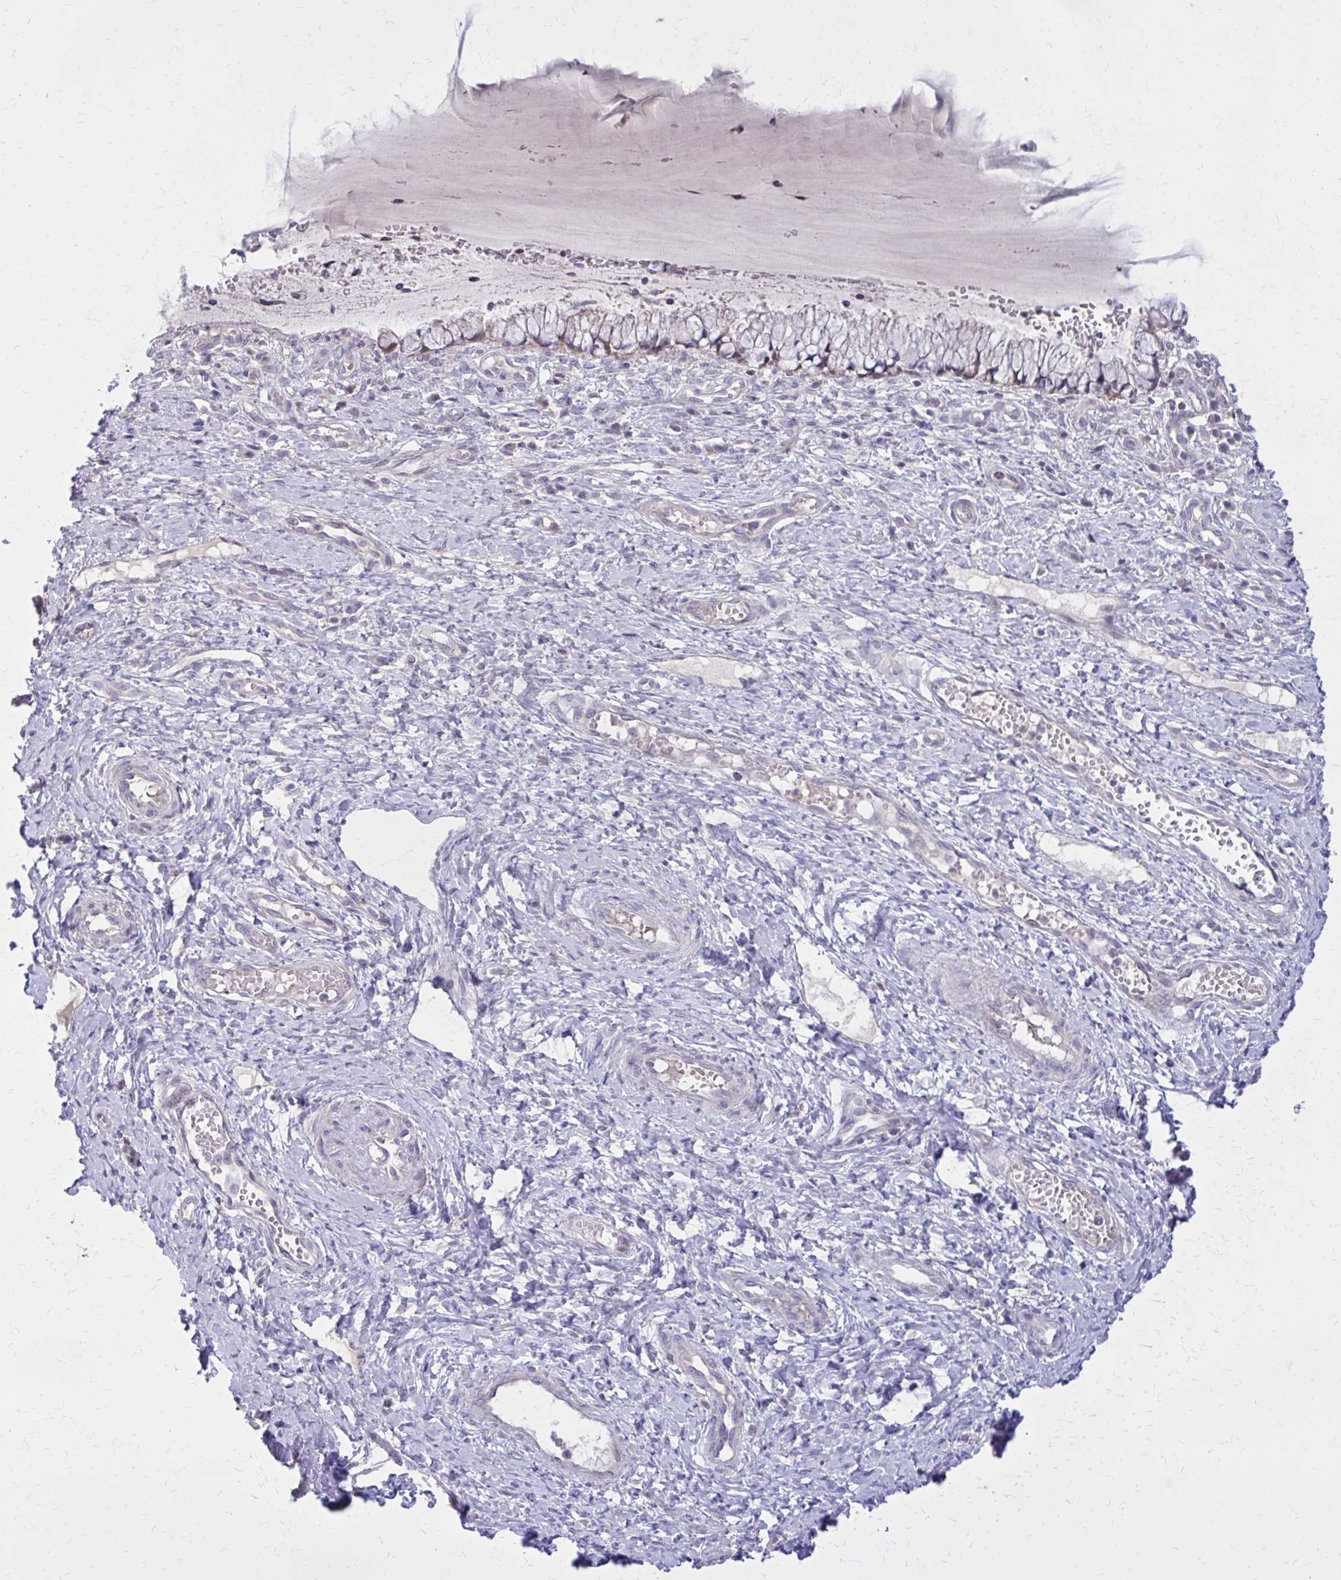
{"staining": {"intensity": "moderate", "quantity": "25%-75%", "location": "cytoplasmic/membranous"}, "tissue": "cervix", "cell_type": "Glandular cells", "image_type": "normal", "snomed": [{"axis": "morphology", "description": "Normal tissue, NOS"}, {"axis": "topography", "description": "Cervix"}], "caption": "IHC (DAB) staining of unremarkable human cervix demonstrates moderate cytoplasmic/membranous protein staining in about 25%-75% of glandular cells.", "gene": "DBI", "patient": {"sex": "female", "age": 37}}